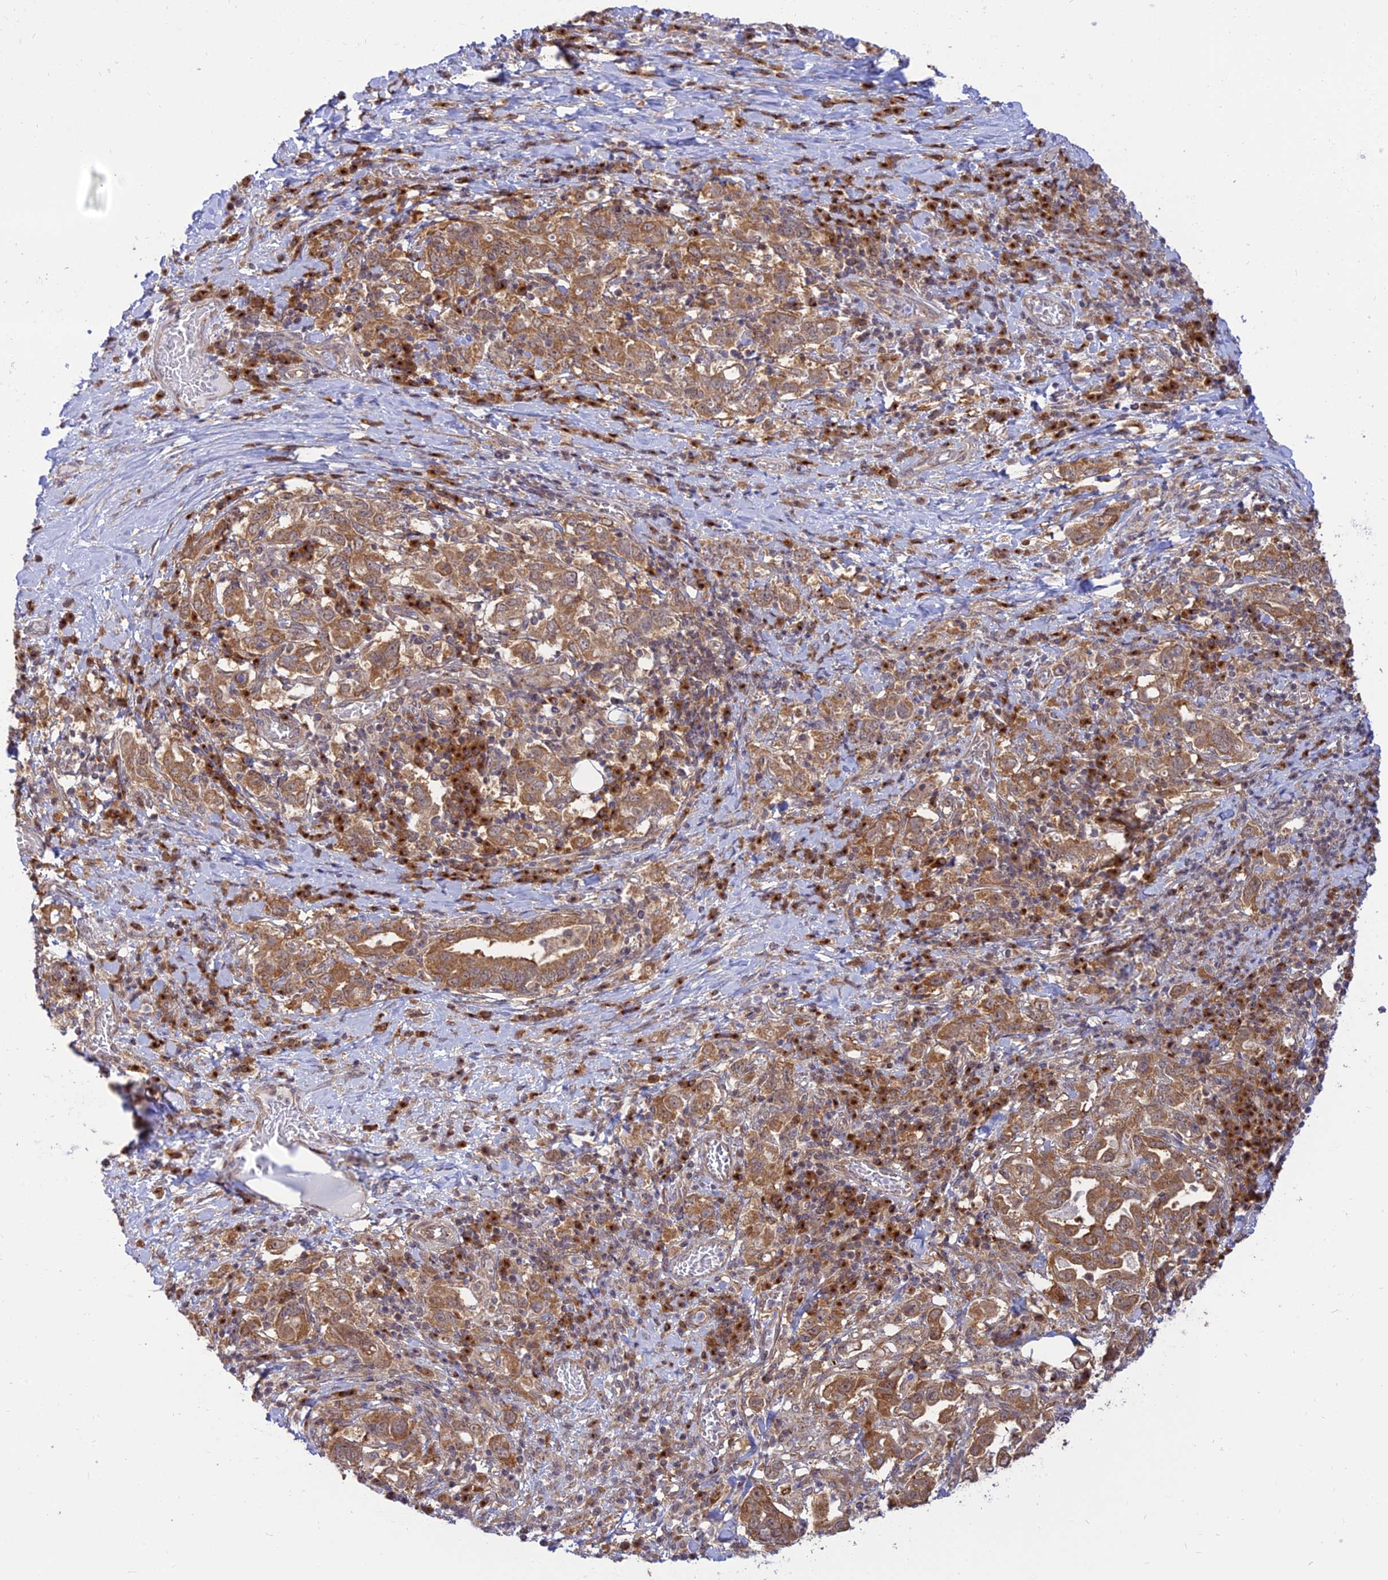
{"staining": {"intensity": "moderate", "quantity": ">75%", "location": "cytoplasmic/membranous"}, "tissue": "stomach cancer", "cell_type": "Tumor cells", "image_type": "cancer", "snomed": [{"axis": "morphology", "description": "Adenocarcinoma, NOS"}, {"axis": "topography", "description": "Stomach, upper"}, {"axis": "topography", "description": "Stomach"}], "caption": "Immunohistochemistry (IHC) micrograph of stomach cancer stained for a protein (brown), which exhibits medium levels of moderate cytoplasmic/membranous staining in about >75% of tumor cells.", "gene": "GOLGA3", "patient": {"sex": "male", "age": 62}}